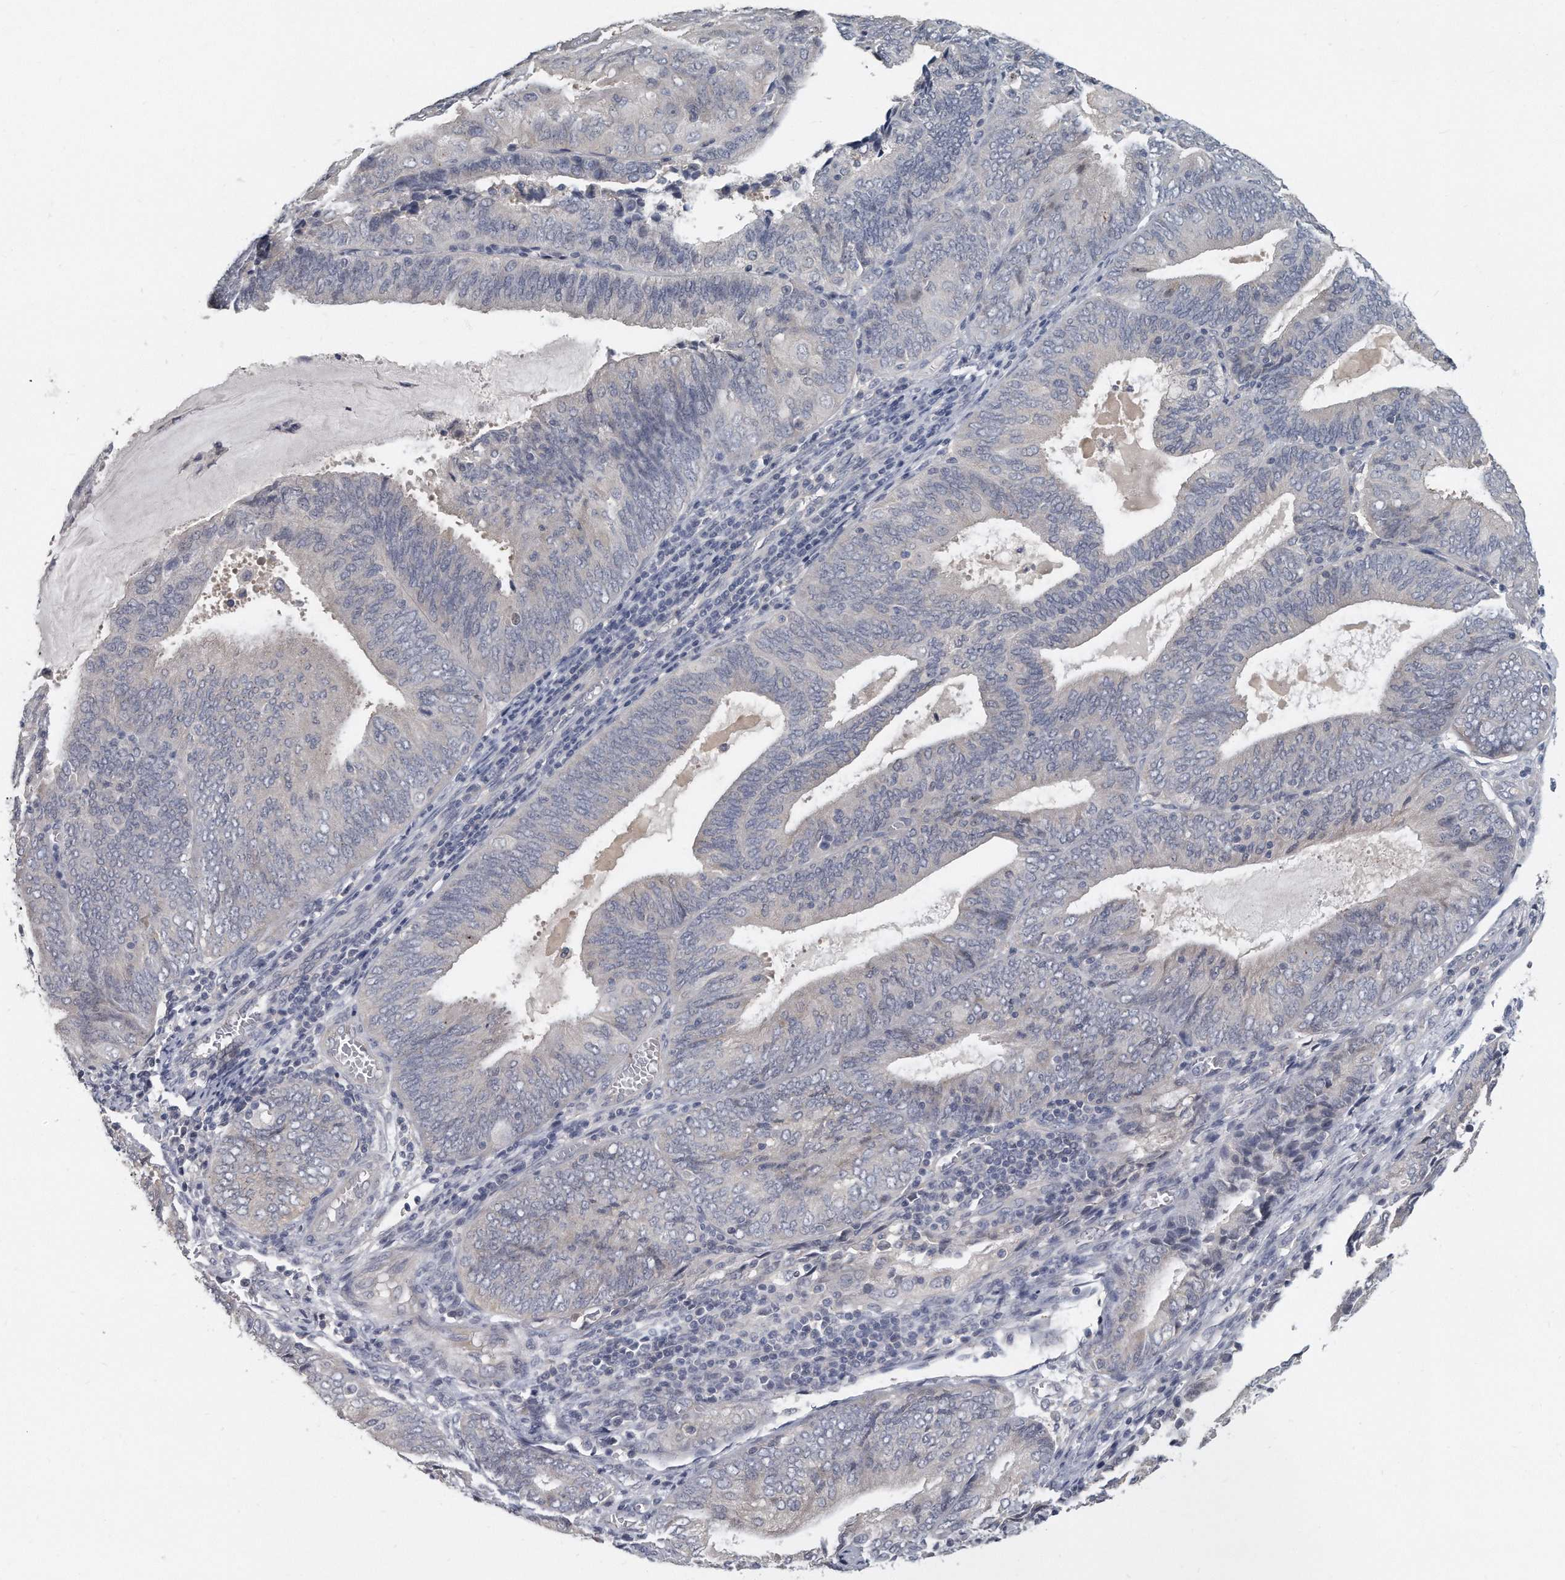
{"staining": {"intensity": "negative", "quantity": "none", "location": "none"}, "tissue": "endometrial cancer", "cell_type": "Tumor cells", "image_type": "cancer", "snomed": [{"axis": "morphology", "description": "Adenocarcinoma, NOS"}, {"axis": "topography", "description": "Endometrium"}], "caption": "Endometrial cancer (adenocarcinoma) was stained to show a protein in brown. There is no significant positivity in tumor cells. The staining is performed using DAB brown chromogen with nuclei counter-stained in using hematoxylin.", "gene": "KLHL7", "patient": {"sex": "female", "age": 81}}